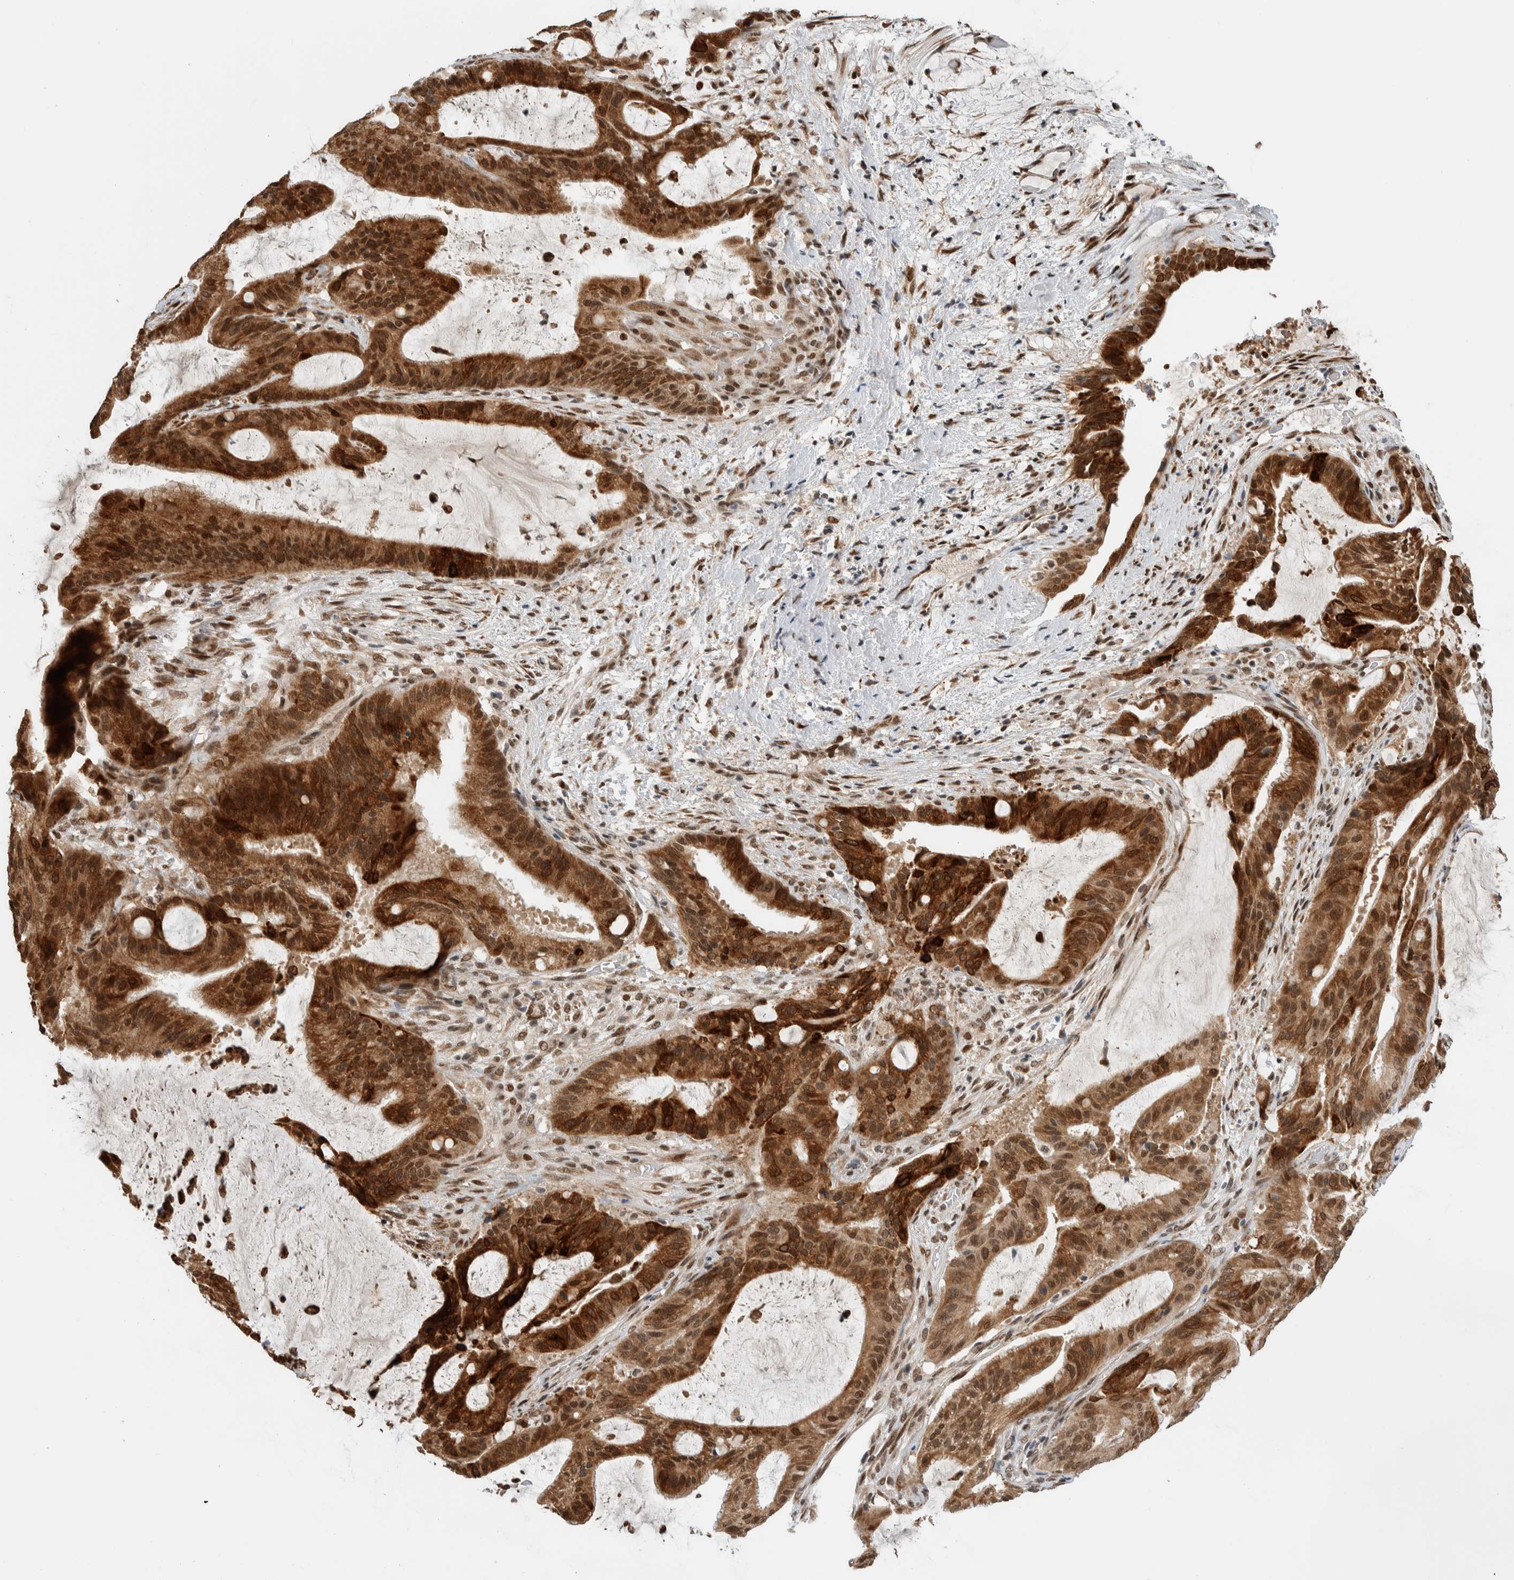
{"staining": {"intensity": "strong", "quantity": ">75%", "location": "cytoplasmic/membranous,nuclear"}, "tissue": "liver cancer", "cell_type": "Tumor cells", "image_type": "cancer", "snomed": [{"axis": "morphology", "description": "Normal tissue, NOS"}, {"axis": "morphology", "description": "Cholangiocarcinoma"}, {"axis": "topography", "description": "Liver"}, {"axis": "topography", "description": "Peripheral nerve tissue"}], "caption": "The photomicrograph demonstrates a brown stain indicating the presence of a protein in the cytoplasmic/membranous and nuclear of tumor cells in liver cancer. (IHC, brightfield microscopy, high magnification).", "gene": "TNRC18", "patient": {"sex": "female", "age": 73}}